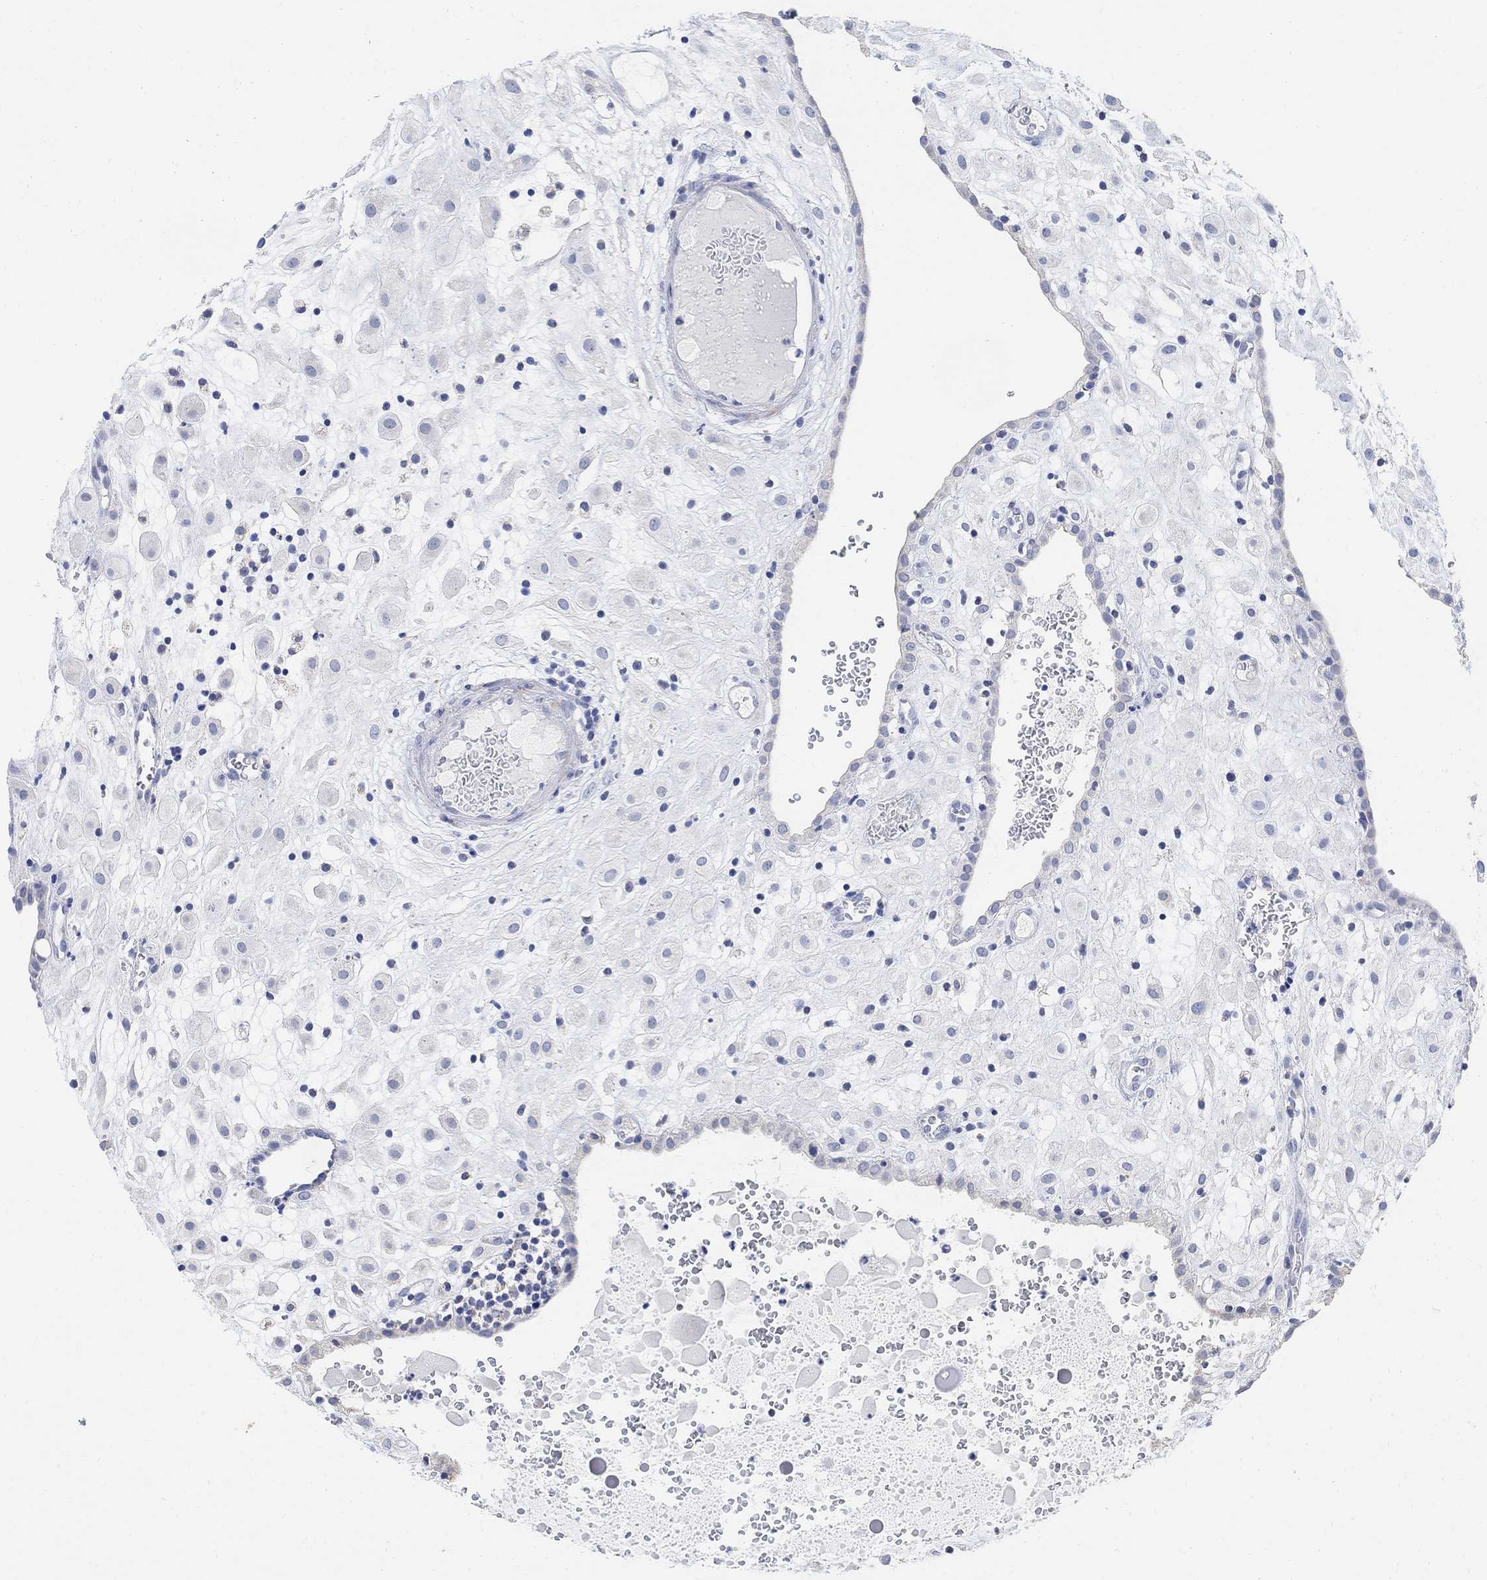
{"staining": {"intensity": "negative", "quantity": "none", "location": "none"}, "tissue": "placenta", "cell_type": "Decidual cells", "image_type": "normal", "snomed": [{"axis": "morphology", "description": "Normal tissue, NOS"}, {"axis": "topography", "description": "Placenta"}], "caption": "Protein analysis of normal placenta exhibits no significant expression in decidual cells. (DAB immunohistochemistry (IHC) with hematoxylin counter stain).", "gene": "SYT12", "patient": {"sex": "female", "age": 24}}